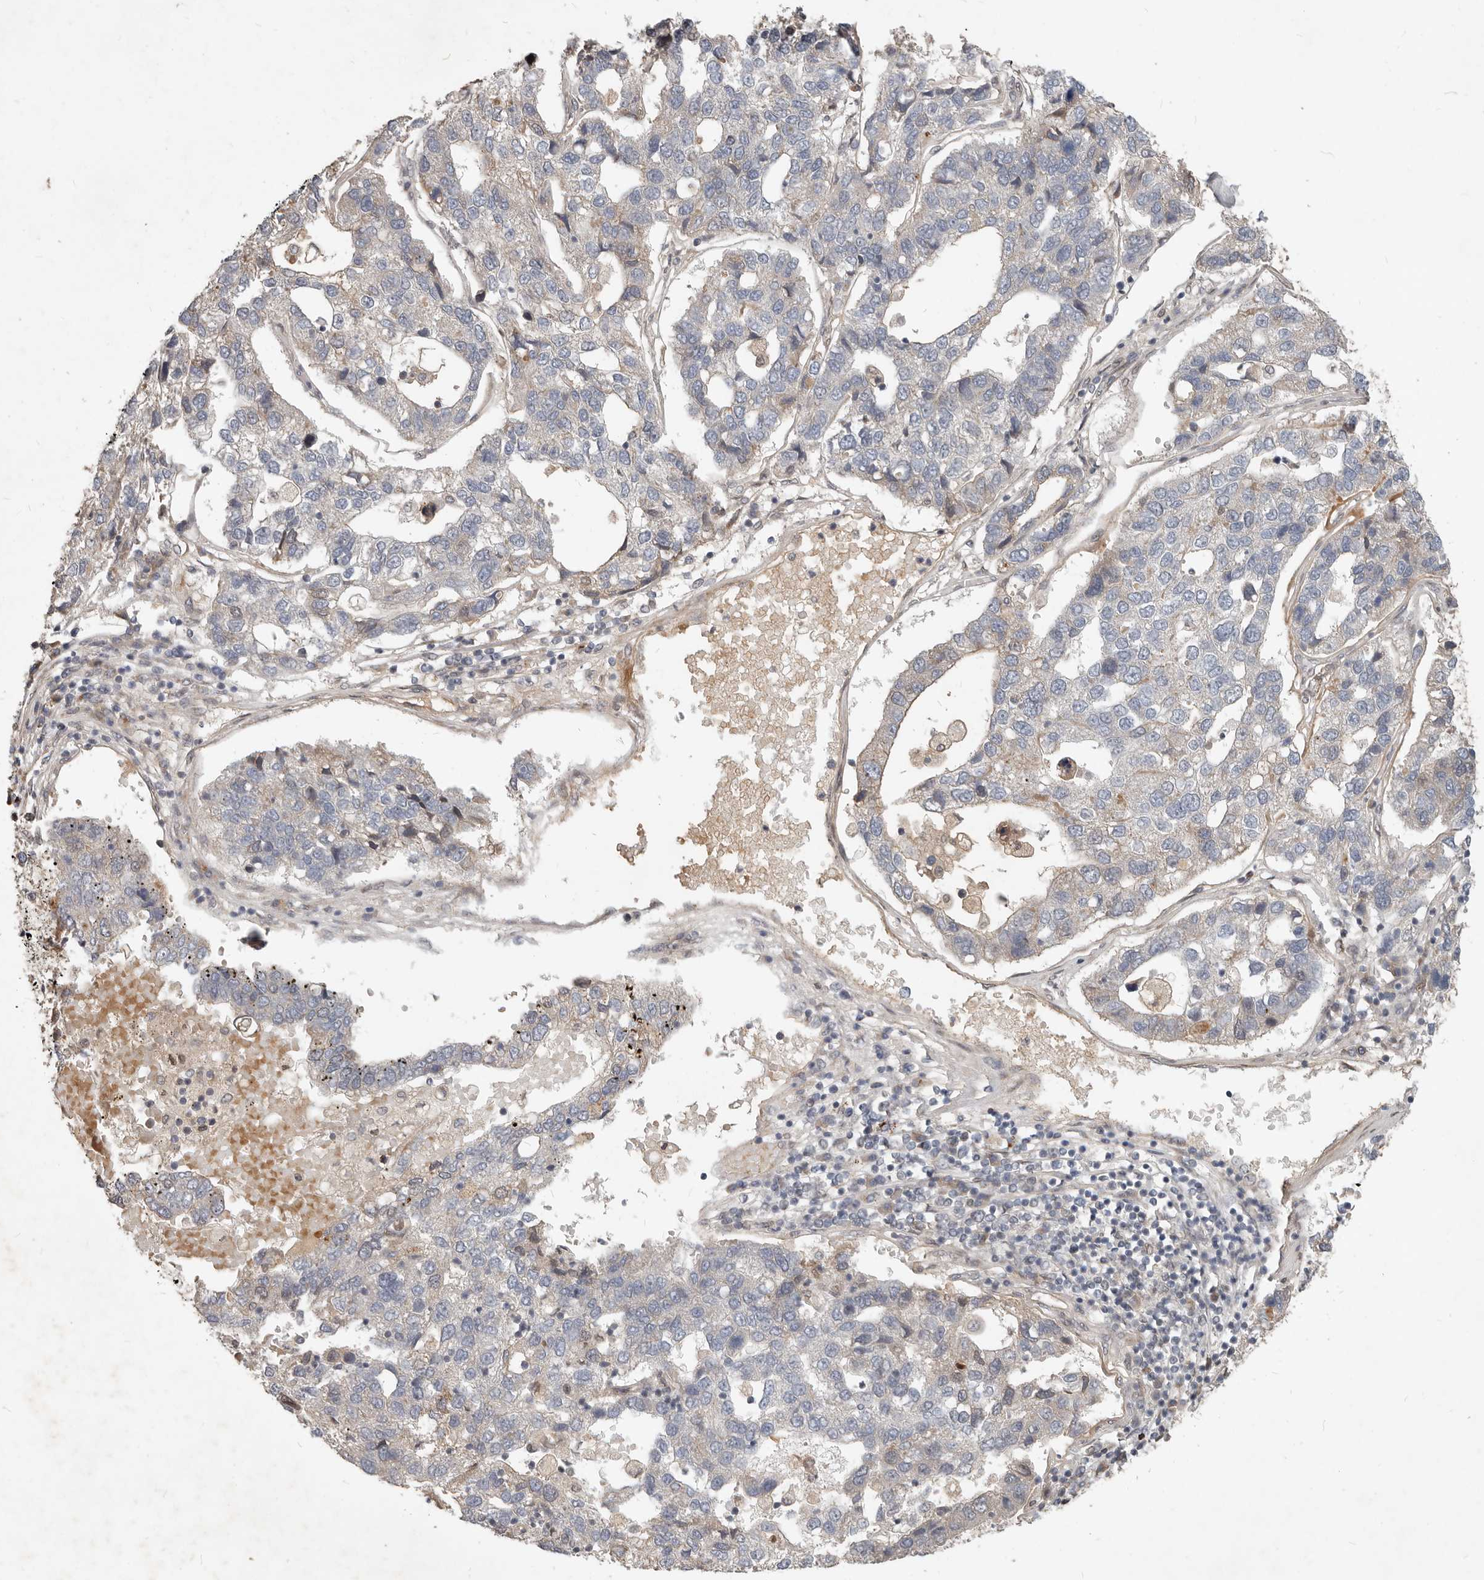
{"staining": {"intensity": "negative", "quantity": "none", "location": "none"}, "tissue": "pancreatic cancer", "cell_type": "Tumor cells", "image_type": "cancer", "snomed": [{"axis": "morphology", "description": "Adenocarcinoma, NOS"}, {"axis": "topography", "description": "Pancreas"}], "caption": "IHC of pancreatic adenocarcinoma reveals no staining in tumor cells.", "gene": "NPY4R", "patient": {"sex": "female", "age": 61}}